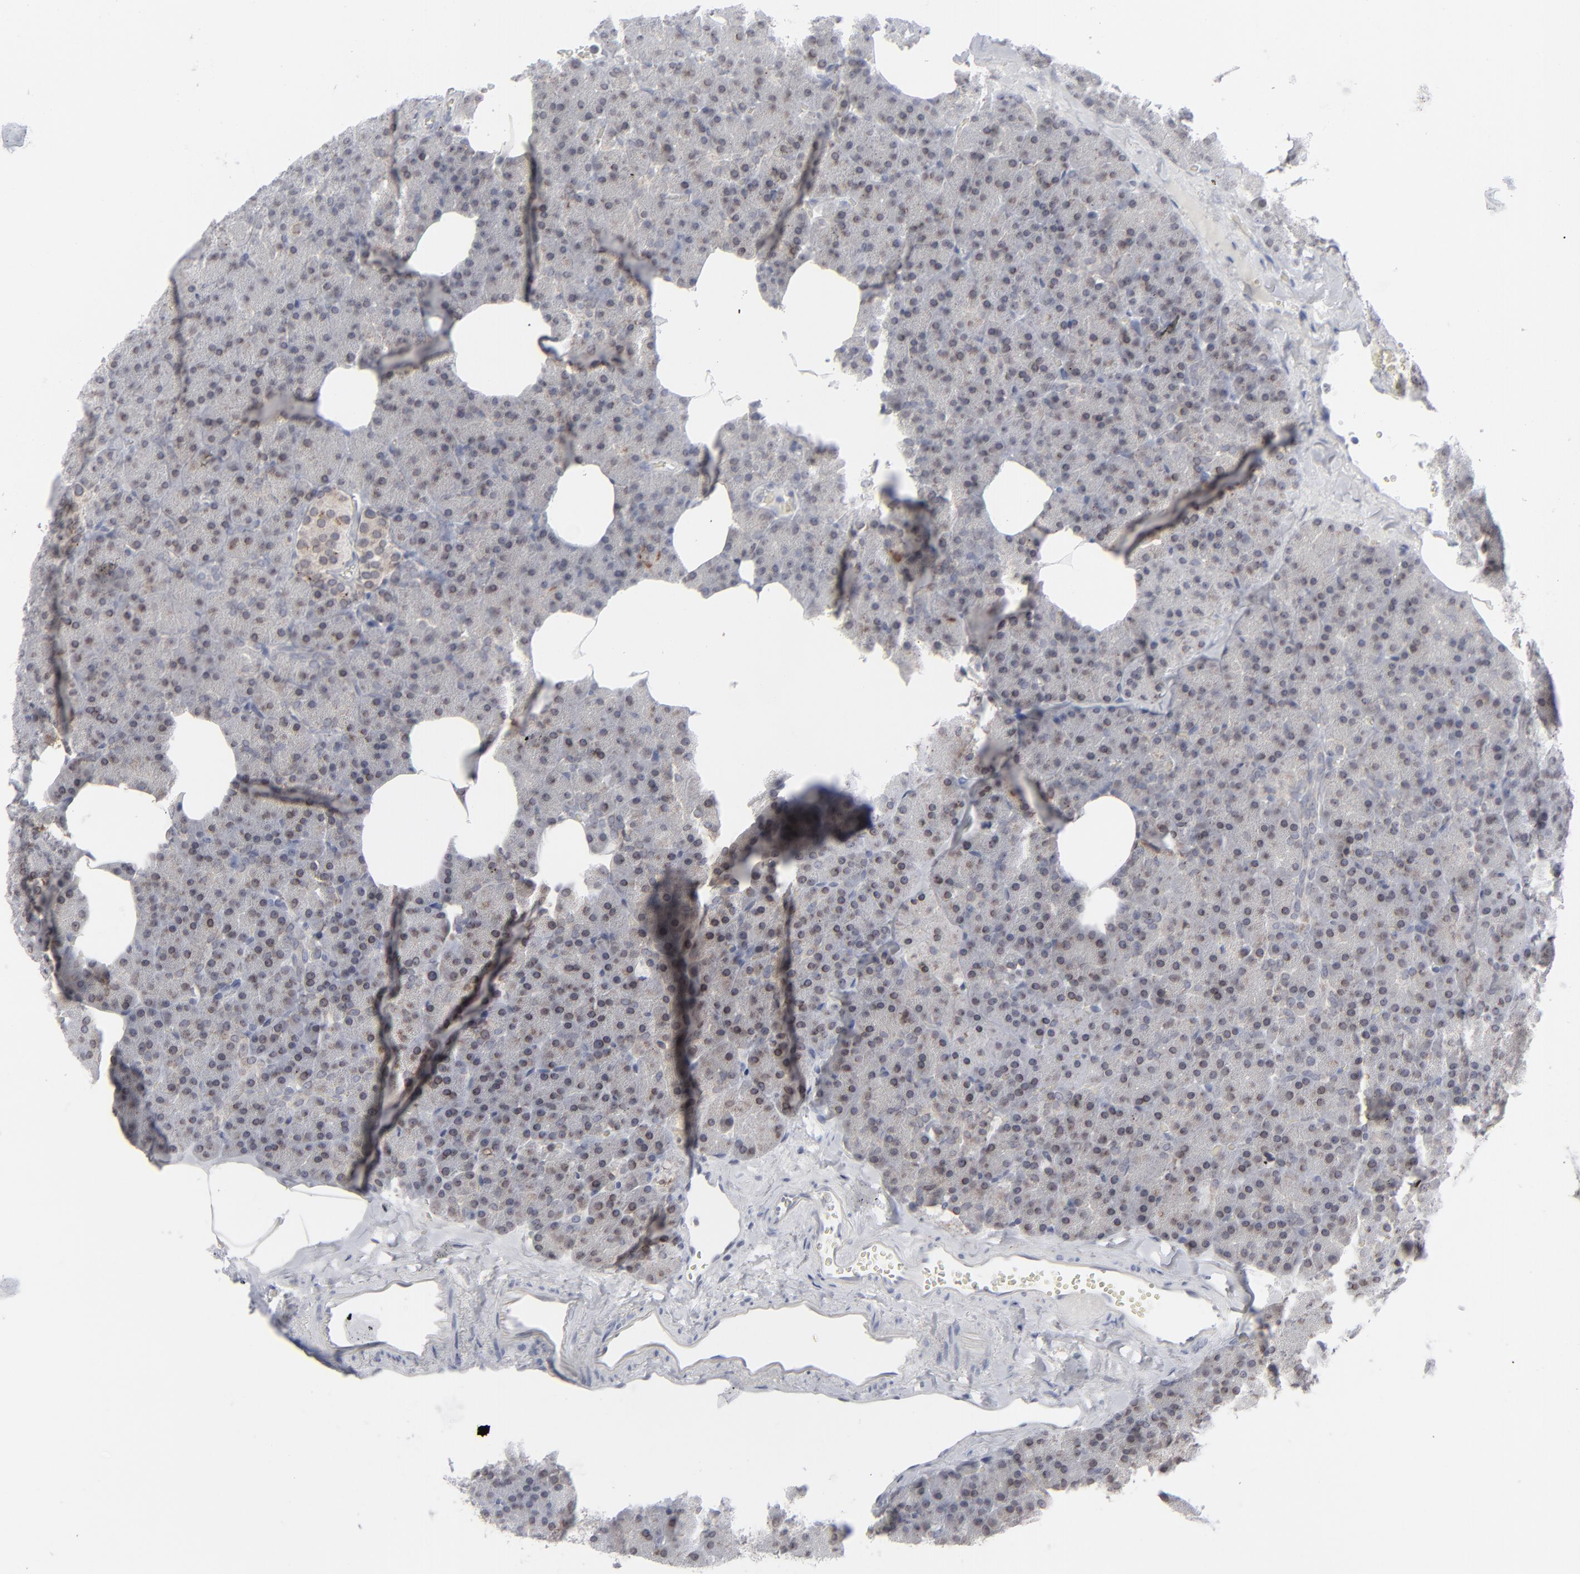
{"staining": {"intensity": "negative", "quantity": "none", "location": "none"}, "tissue": "pancreas", "cell_type": "Exocrine glandular cells", "image_type": "normal", "snomed": [{"axis": "morphology", "description": "Normal tissue, NOS"}, {"axis": "topography", "description": "Pancreas"}], "caption": "Pancreas stained for a protein using immunohistochemistry (IHC) exhibits no expression exocrine glandular cells.", "gene": "NUP88", "patient": {"sex": "female", "age": 35}}